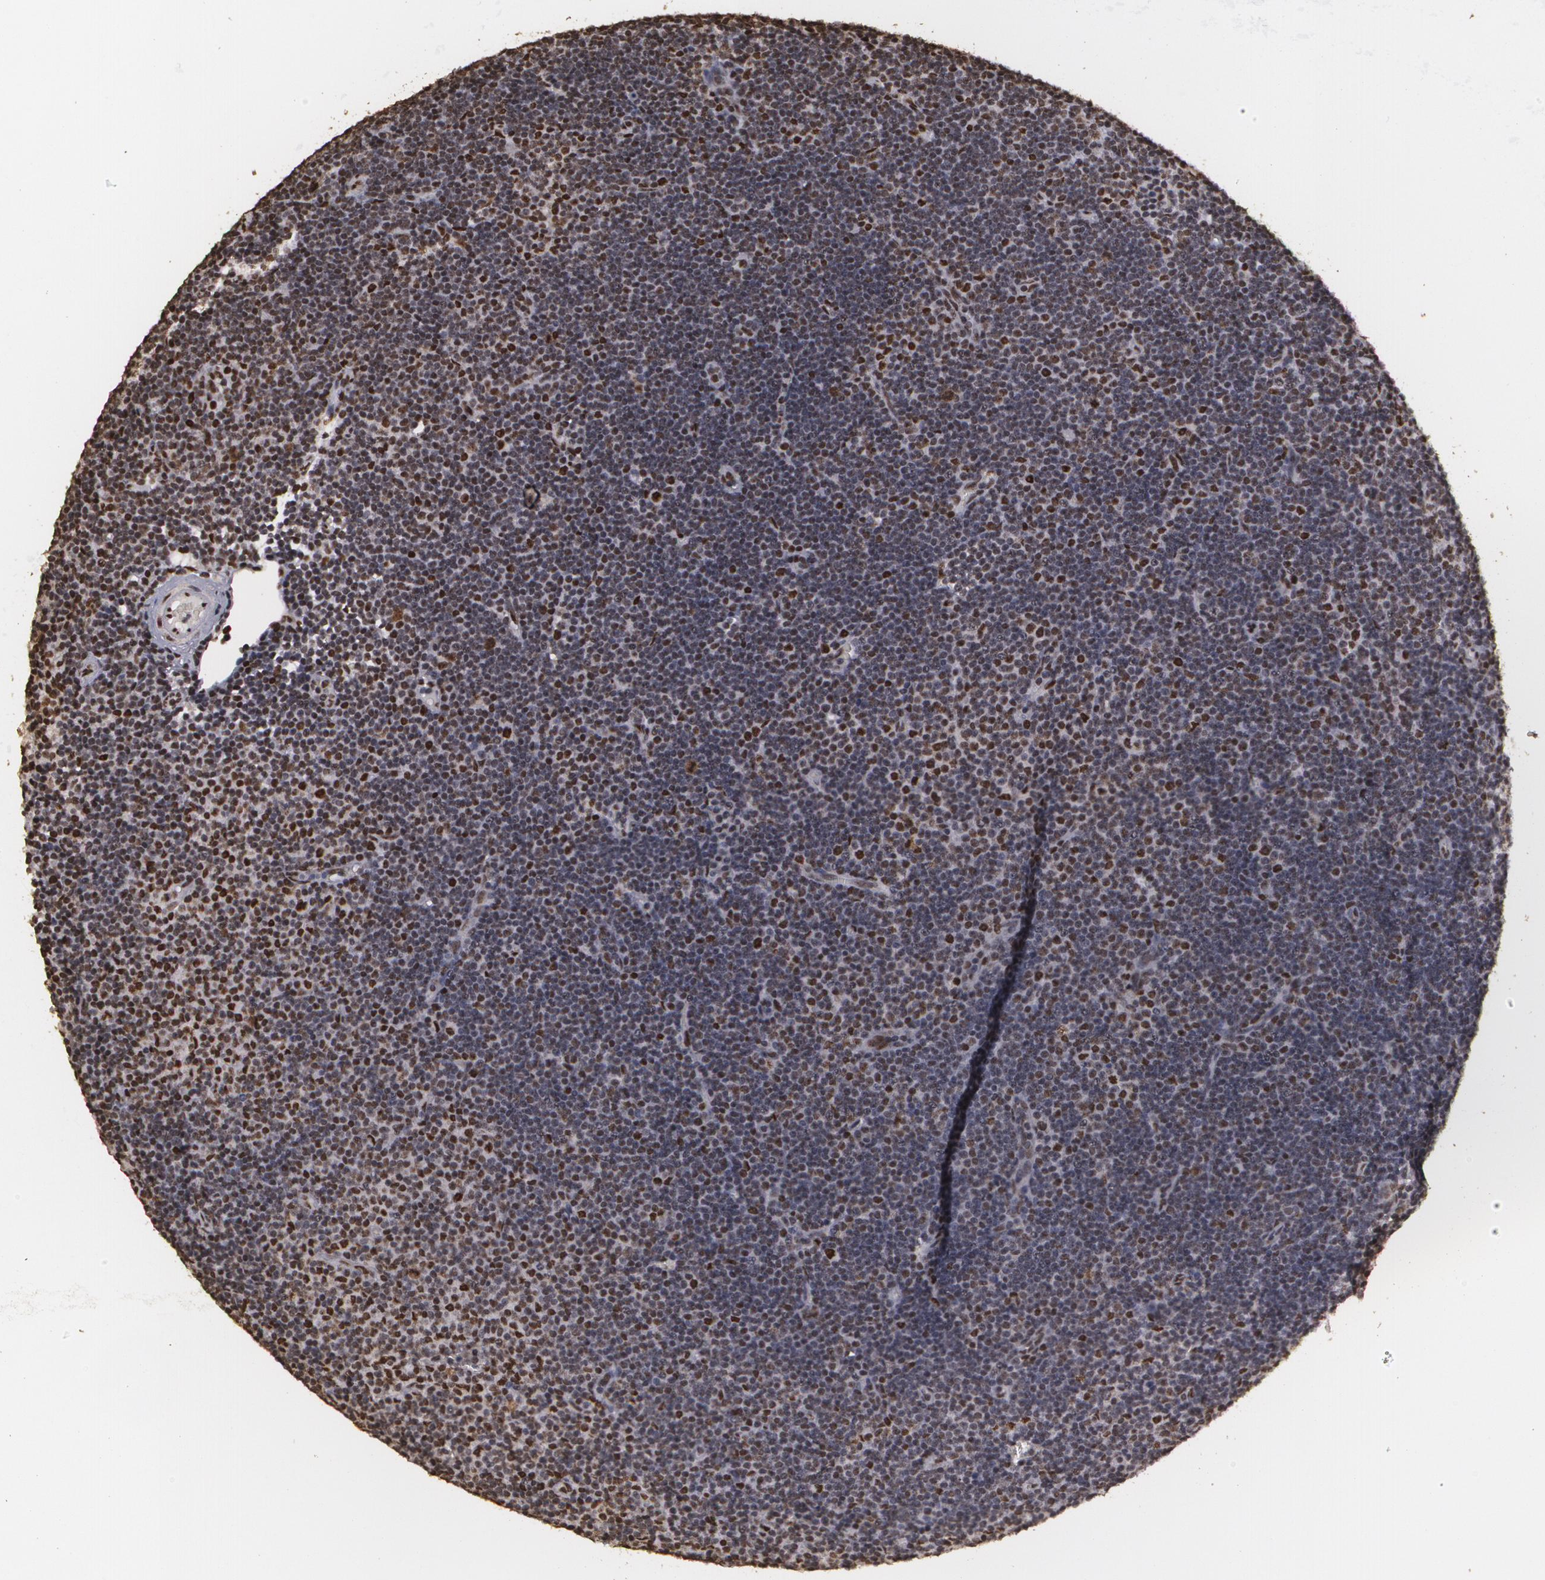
{"staining": {"intensity": "strong", "quantity": "25%-75%", "location": "nuclear"}, "tissue": "lymphoma", "cell_type": "Tumor cells", "image_type": "cancer", "snomed": [{"axis": "morphology", "description": "Malignant lymphoma, non-Hodgkin's type, Low grade"}, {"axis": "topography", "description": "Lymph node"}], "caption": "This histopathology image reveals IHC staining of human malignant lymphoma, non-Hodgkin's type (low-grade), with high strong nuclear expression in approximately 25%-75% of tumor cells.", "gene": "RCOR1", "patient": {"sex": "male", "age": 57}}